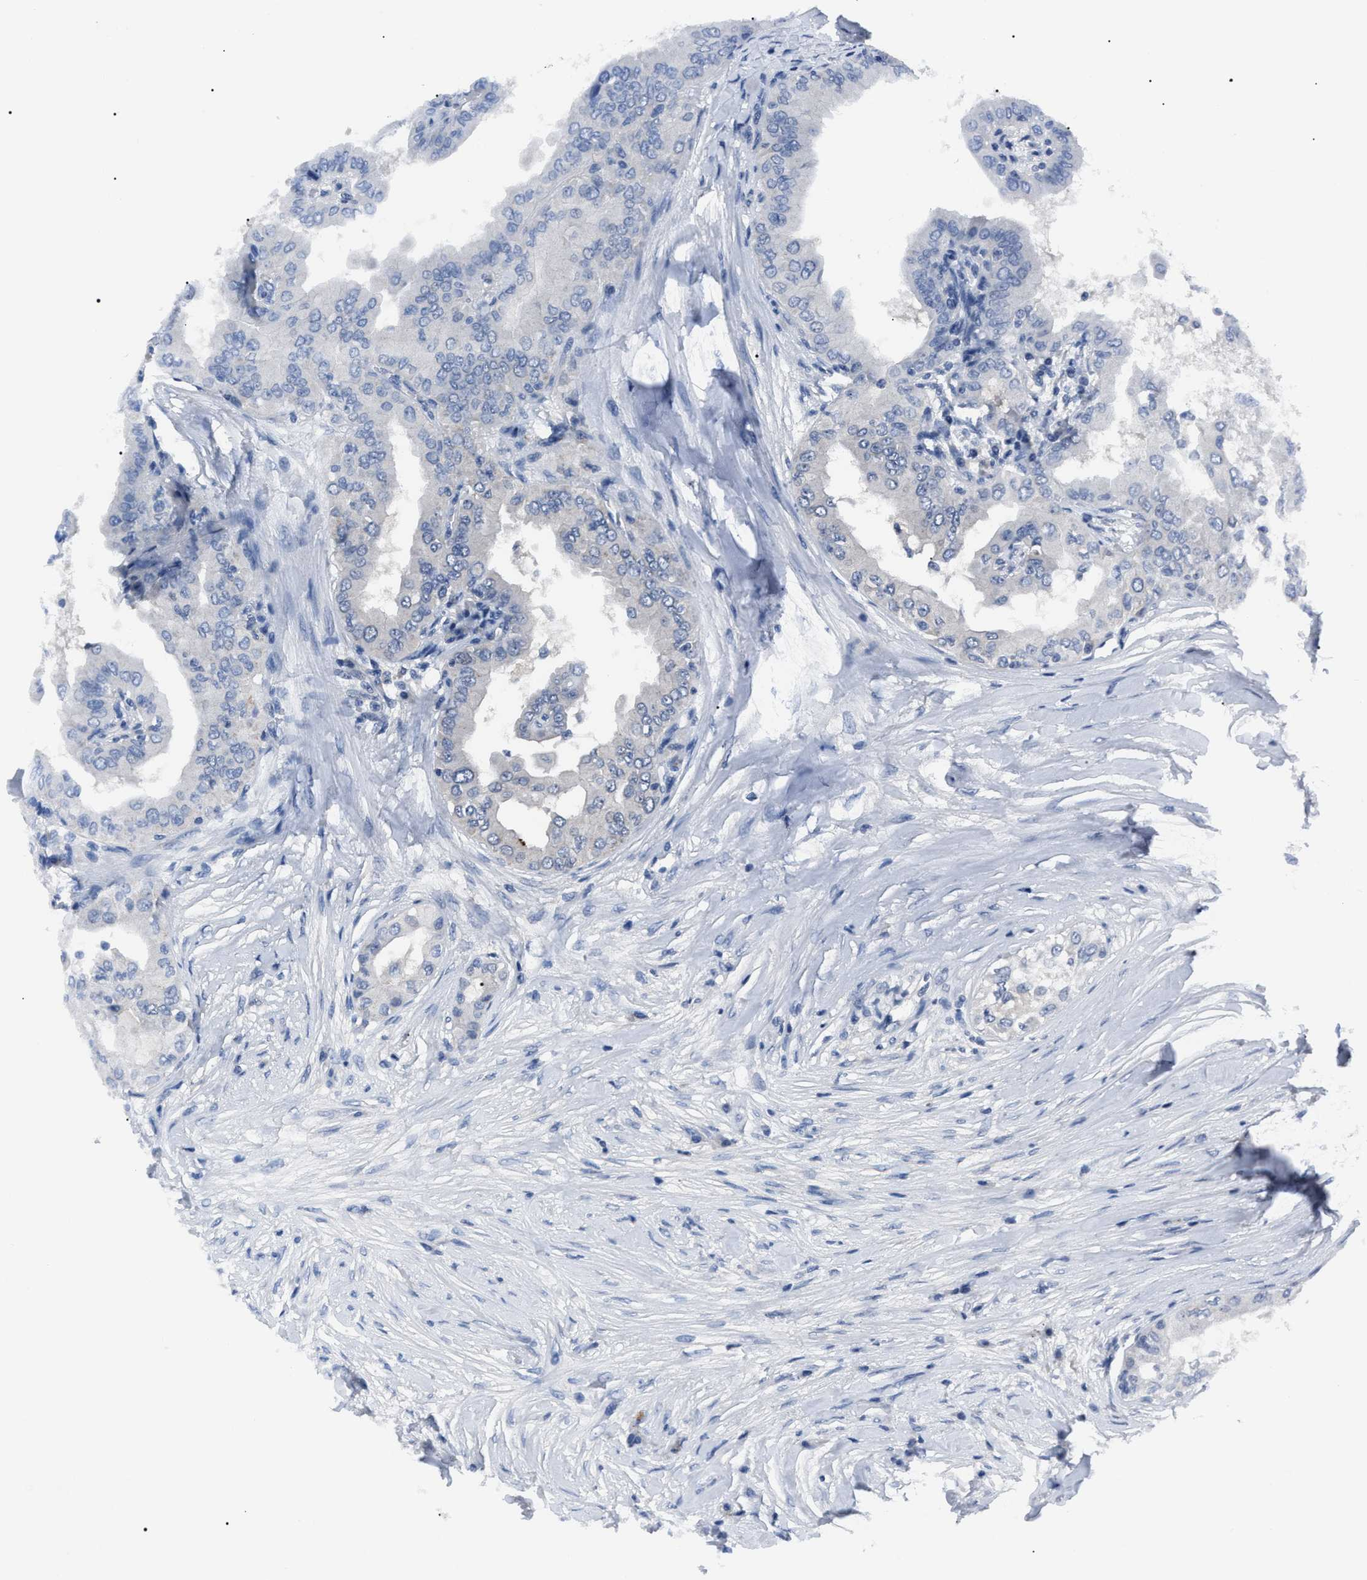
{"staining": {"intensity": "negative", "quantity": "none", "location": "none"}, "tissue": "thyroid cancer", "cell_type": "Tumor cells", "image_type": "cancer", "snomed": [{"axis": "morphology", "description": "Papillary adenocarcinoma, NOS"}, {"axis": "topography", "description": "Thyroid gland"}], "caption": "A photomicrograph of thyroid cancer (papillary adenocarcinoma) stained for a protein exhibits no brown staining in tumor cells. (DAB (3,3'-diaminobenzidine) immunohistochemistry (IHC), high magnification).", "gene": "LRWD1", "patient": {"sex": "male", "age": 33}}